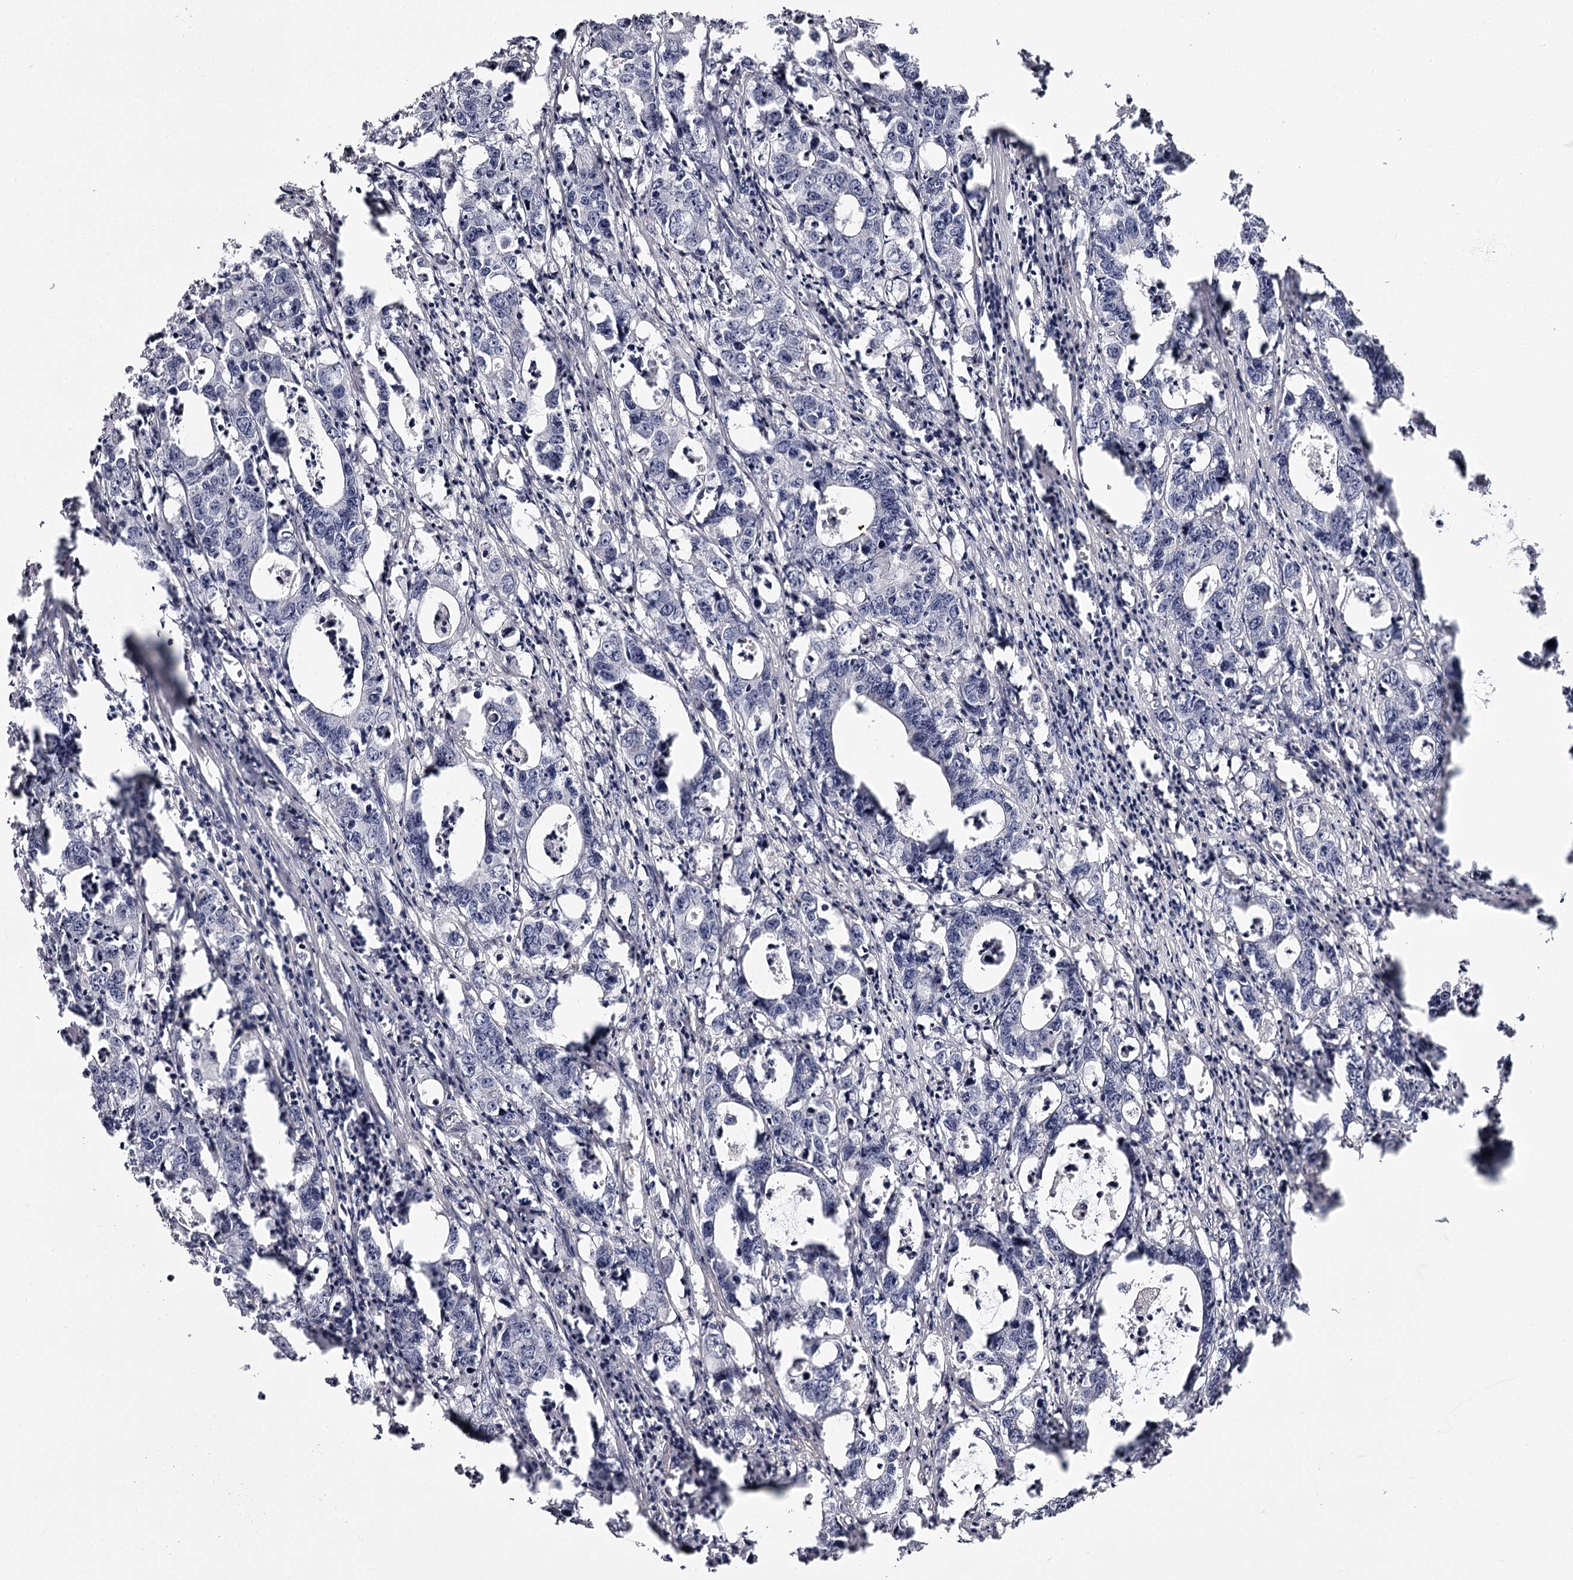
{"staining": {"intensity": "negative", "quantity": "none", "location": "none"}, "tissue": "colorectal cancer", "cell_type": "Tumor cells", "image_type": "cancer", "snomed": [{"axis": "morphology", "description": "Adenocarcinoma, NOS"}, {"axis": "topography", "description": "Colon"}], "caption": "Immunohistochemistry of human colorectal adenocarcinoma reveals no expression in tumor cells. (Stains: DAB (3,3'-diaminobenzidine) IHC with hematoxylin counter stain, Microscopy: brightfield microscopy at high magnification).", "gene": "TTC33", "patient": {"sex": "female", "age": 75}}